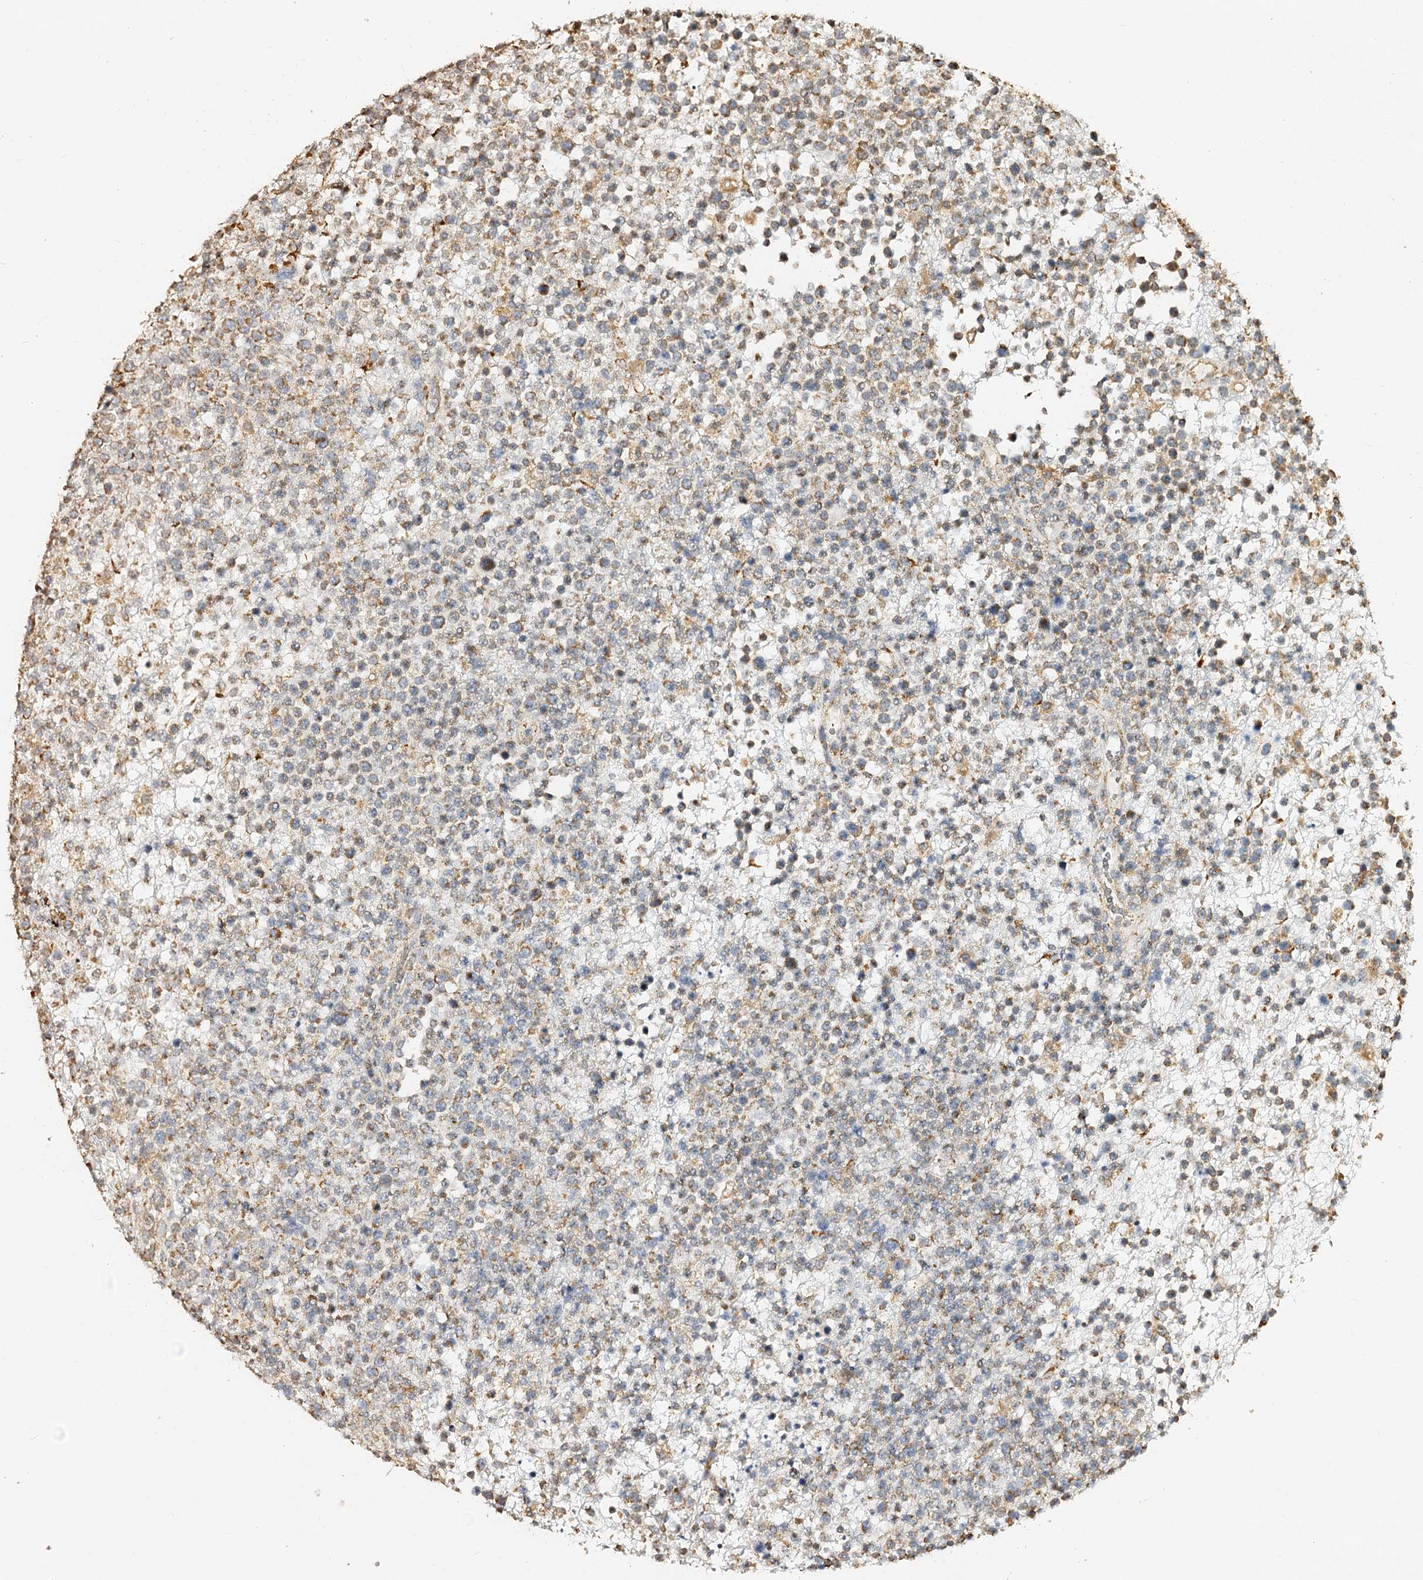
{"staining": {"intensity": "moderate", "quantity": "25%-75%", "location": "cytoplasmic/membranous"}, "tissue": "lymphoma", "cell_type": "Tumor cells", "image_type": "cancer", "snomed": [{"axis": "morphology", "description": "Malignant lymphoma, non-Hodgkin's type, High grade"}, {"axis": "topography", "description": "Colon"}], "caption": "Moderate cytoplasmic/membranous expression is identified in approximately 25%-75% of tumor cells in lymphoma.", "gene": "MAOB", "patient": {"sex": "female", "age": 53}}